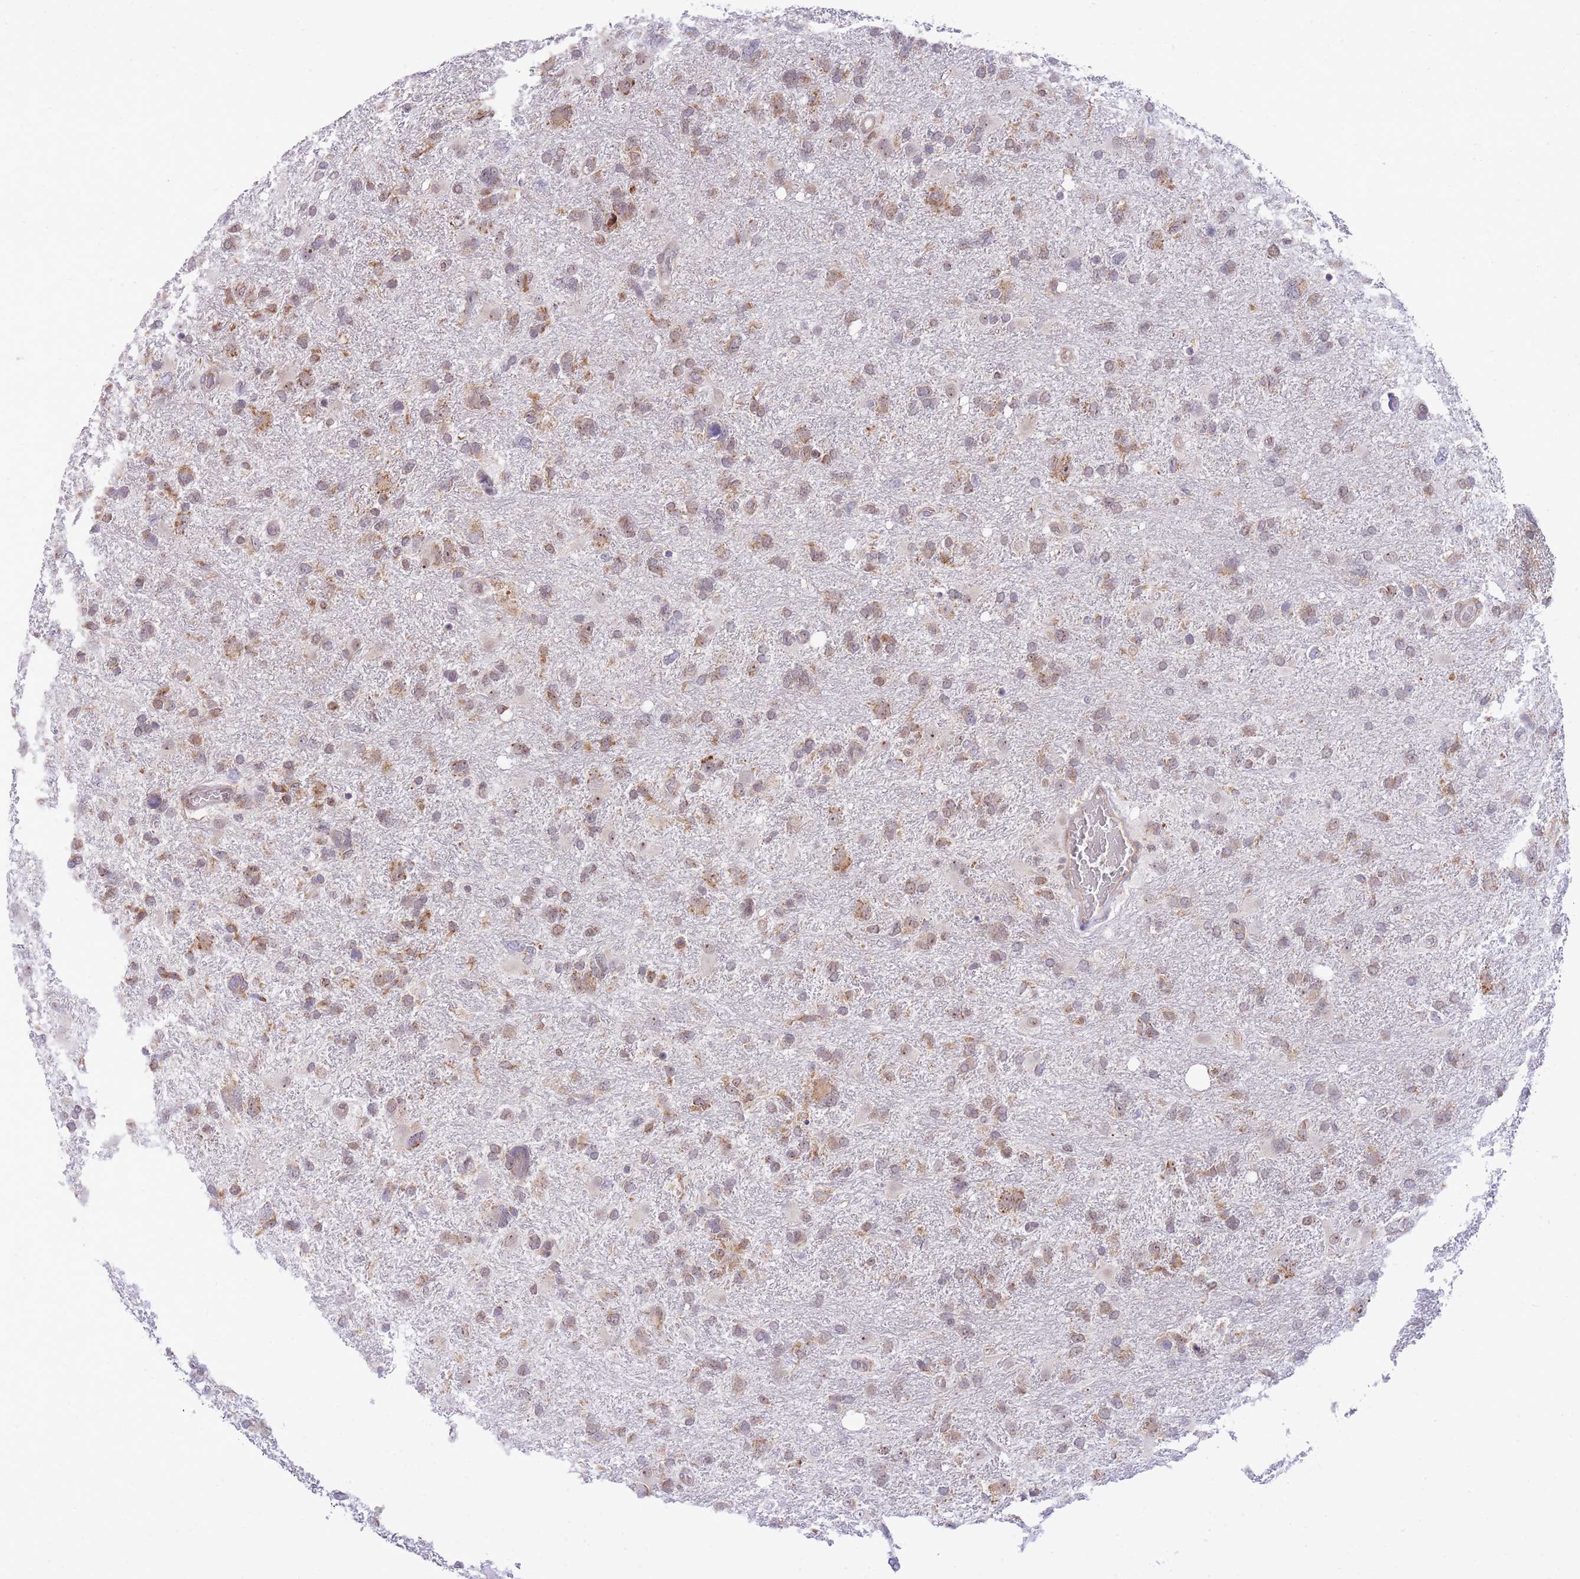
{"staining": {"intensity": "moderate", "quantity": "25%-75%", "location": "cytoplasmic/membranous"}, "tissue": "glioma", "cell_type": "Tumor cells", "image_type": "cancer", "snomed": [{"axis": "morphology", "description": "Glioma, malignant, High grade"}, {"axis": "topography", "description": "Brain"}], "caption": "Tumor cells display medium levels of moderate cytoplasmic/membranous positivity in approximately 25%-75% of cells in human glioma.", "gene": "EXOSC8", "patient": {"sex": "male", "age": 61}}